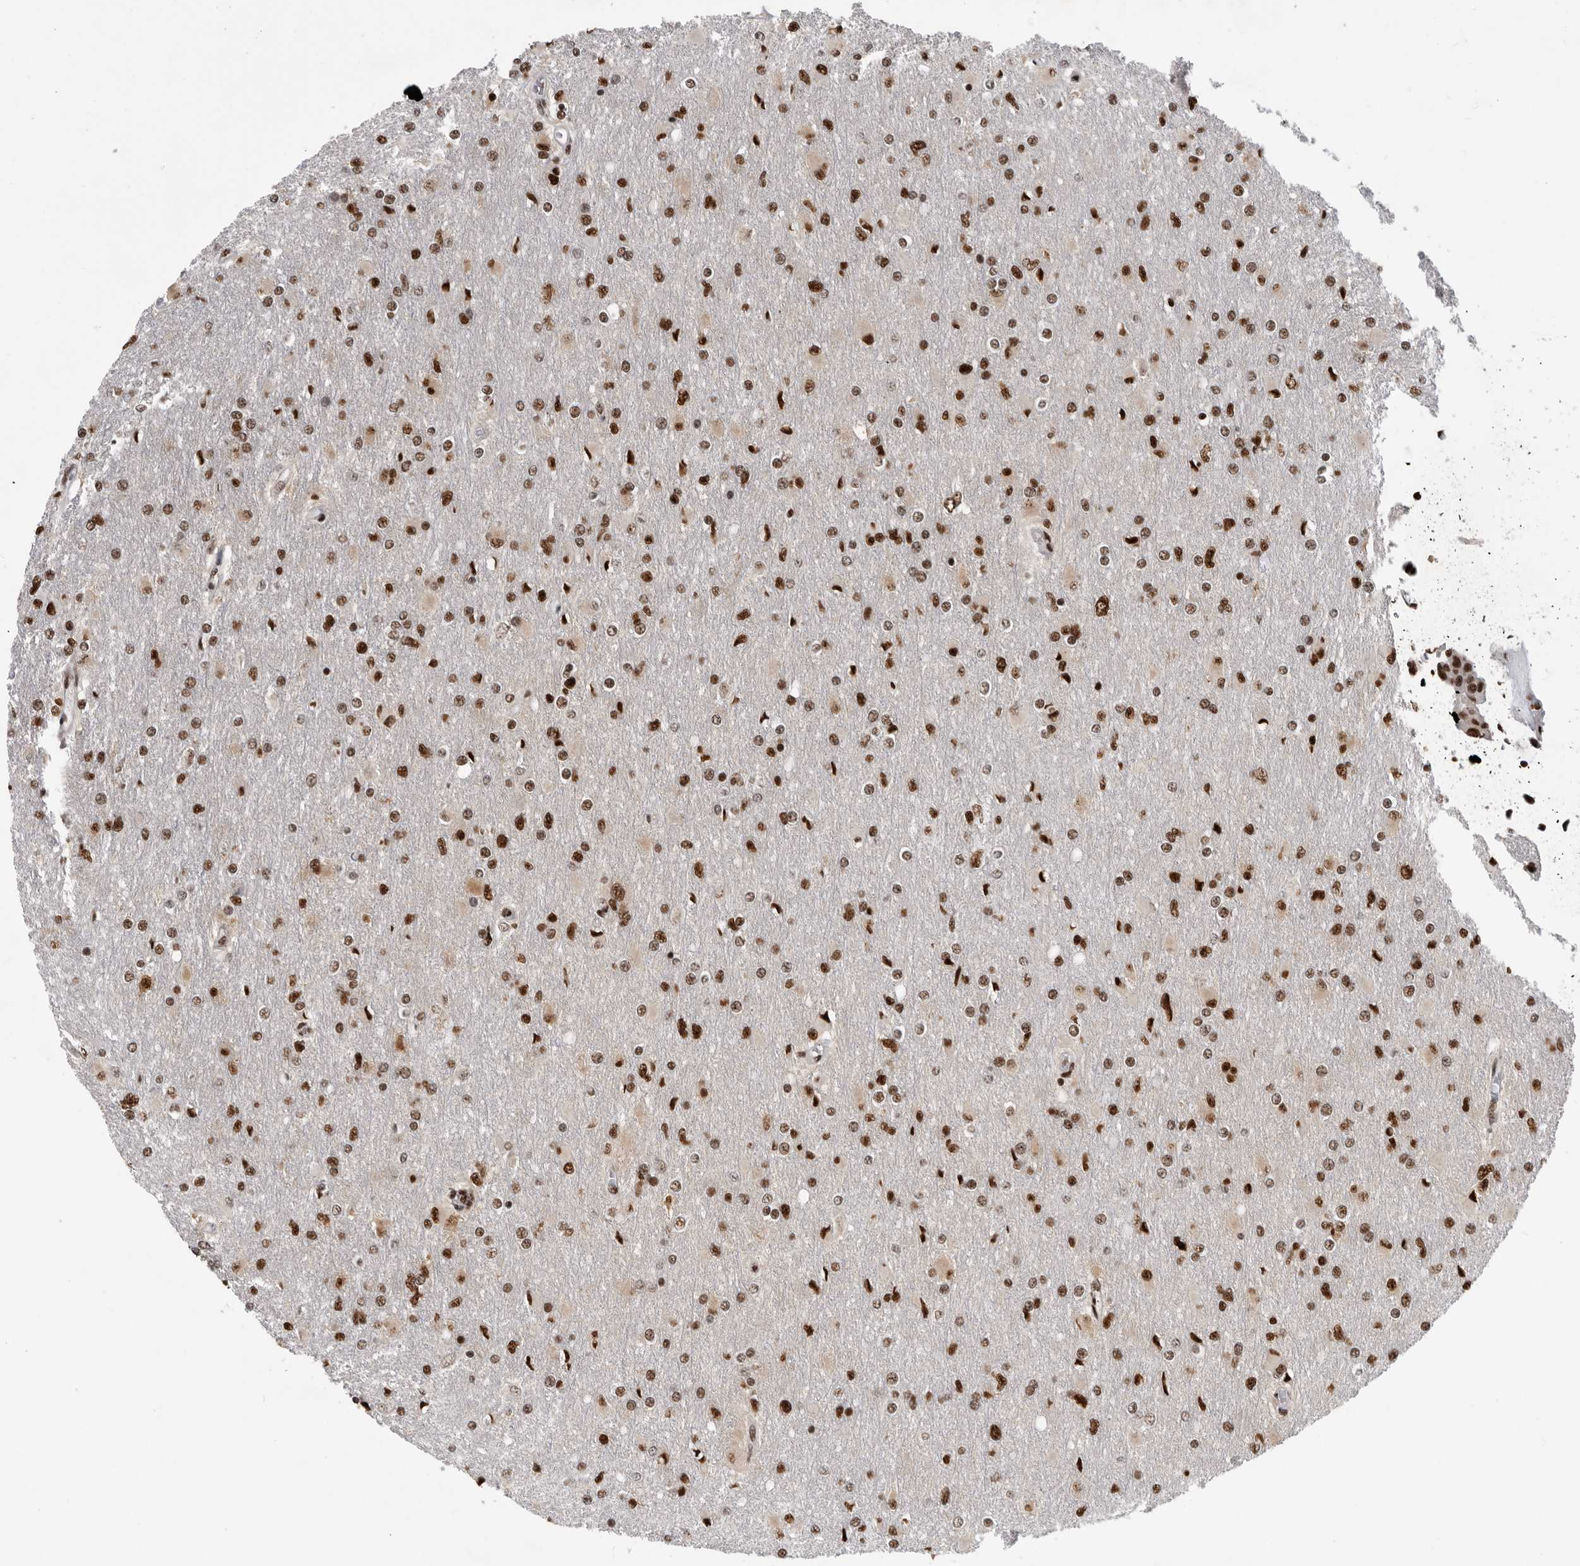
{"staining": {"intensity": "strong", "quantity": ">75%", "location": "nuclear"}, "tissue": "glioma", "cell_type": "Tumor cells", "image_type": "cancer", "snomed": [{"axis": "morphology", "description": "Glioma, malignant, High grade"}, {"axis": "topography", "description": "Cerebral cortex"}], "caption": "IHC micrograph of high-grade glioma (malignant) stained for a protein (brown), which demonstrates high levels of strong nuclear positivity in about >75% of tumor cells.", "gene": "BCLAF1", "patient": {"sex": "female", "age": 36}}